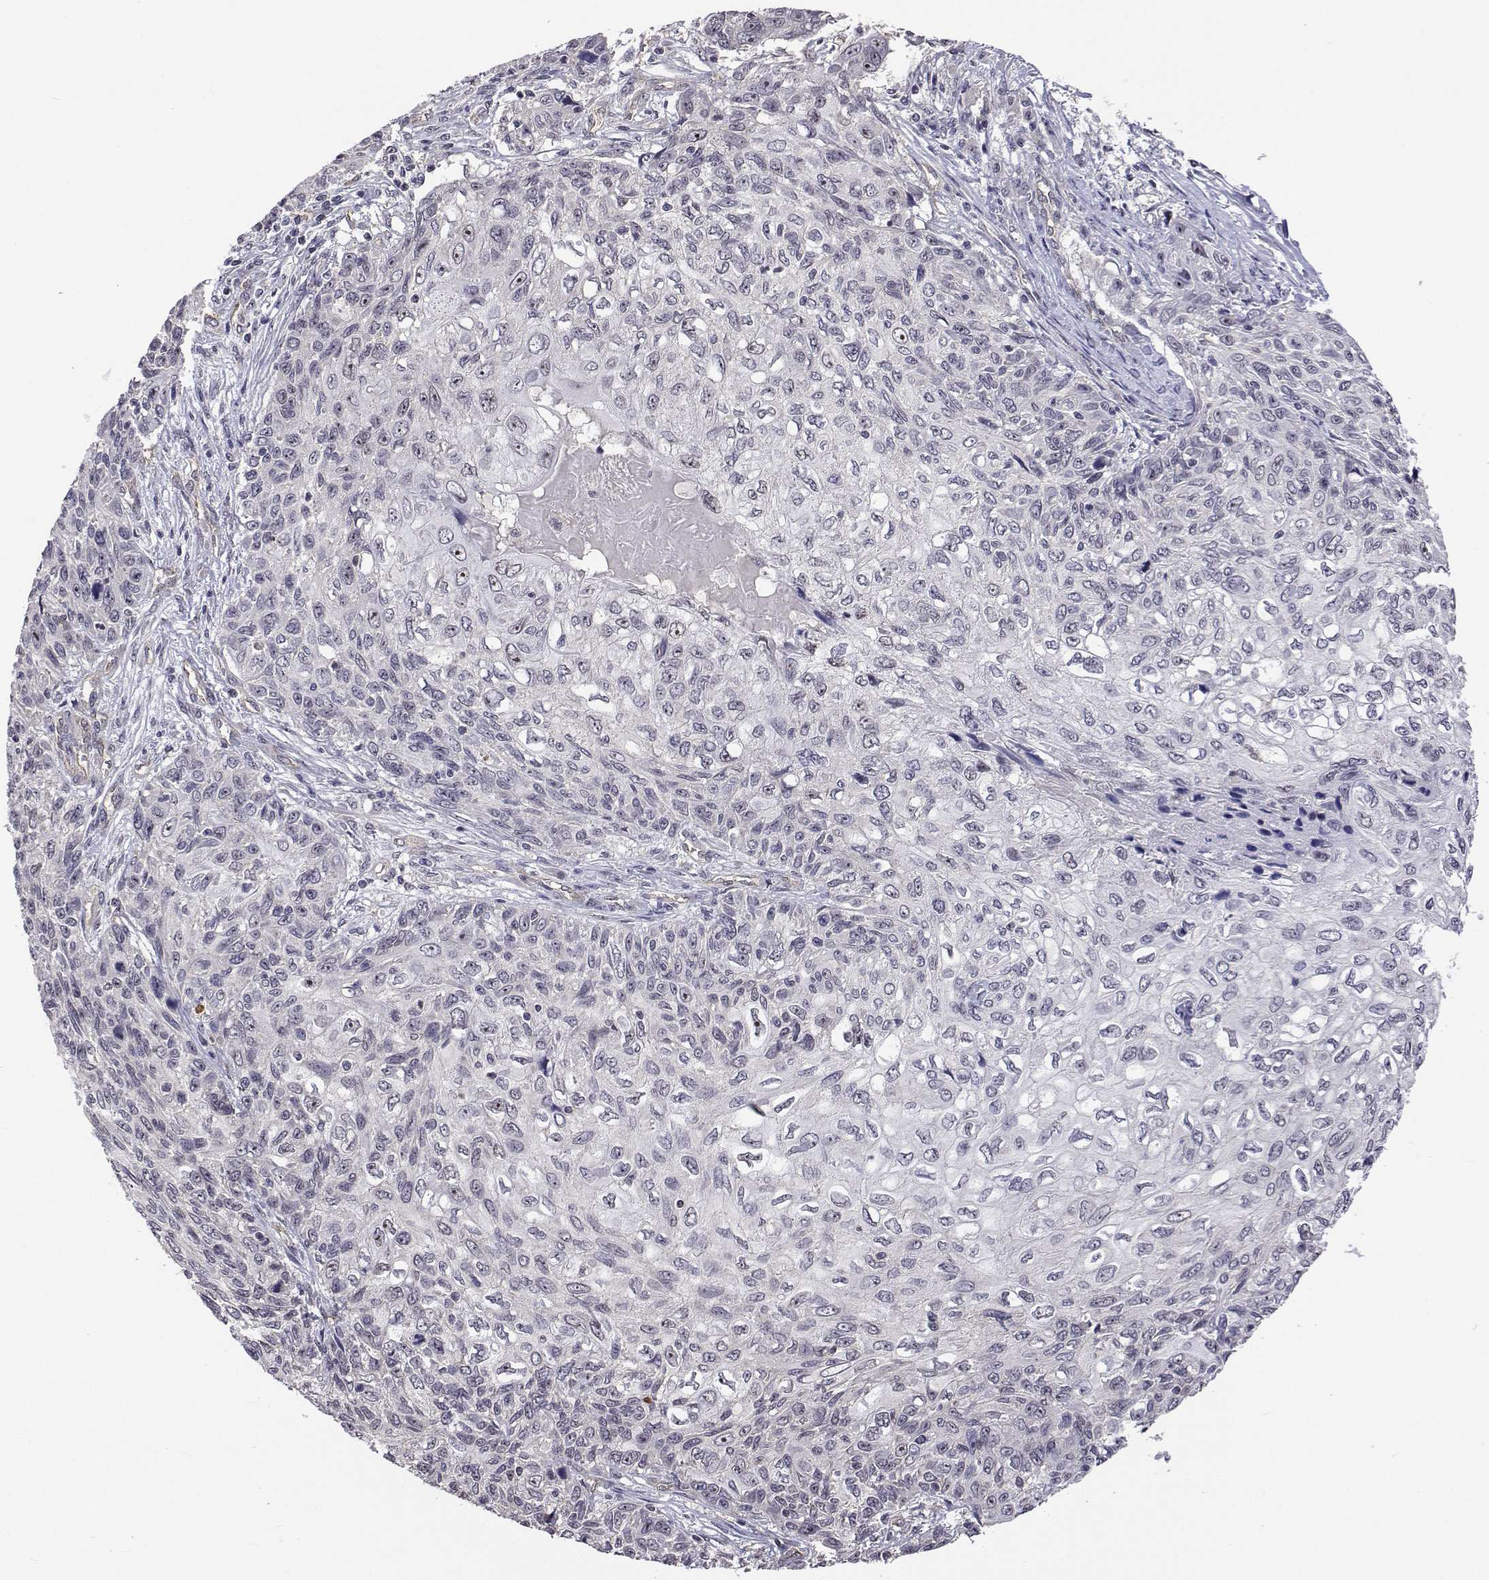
{"staining": {"intensity": "negative", "quantity": "none", "location": "none"}, "tissue": "skin cancer", "cell_type": "Tumor cells", "image_type": "cancer", "snomed": [{"axis": "morphology", "description": "Squamous cell carcinoma, NOS"}, {"axis": "topography", "description": "Skin"}], "caption": "Immunohistochemical staining of human squamous cell carcinoma (skin) shows no significant positivity in tumor cells.", "gene": "NHP2", "patient": {"sex": "male", "age": 92}}